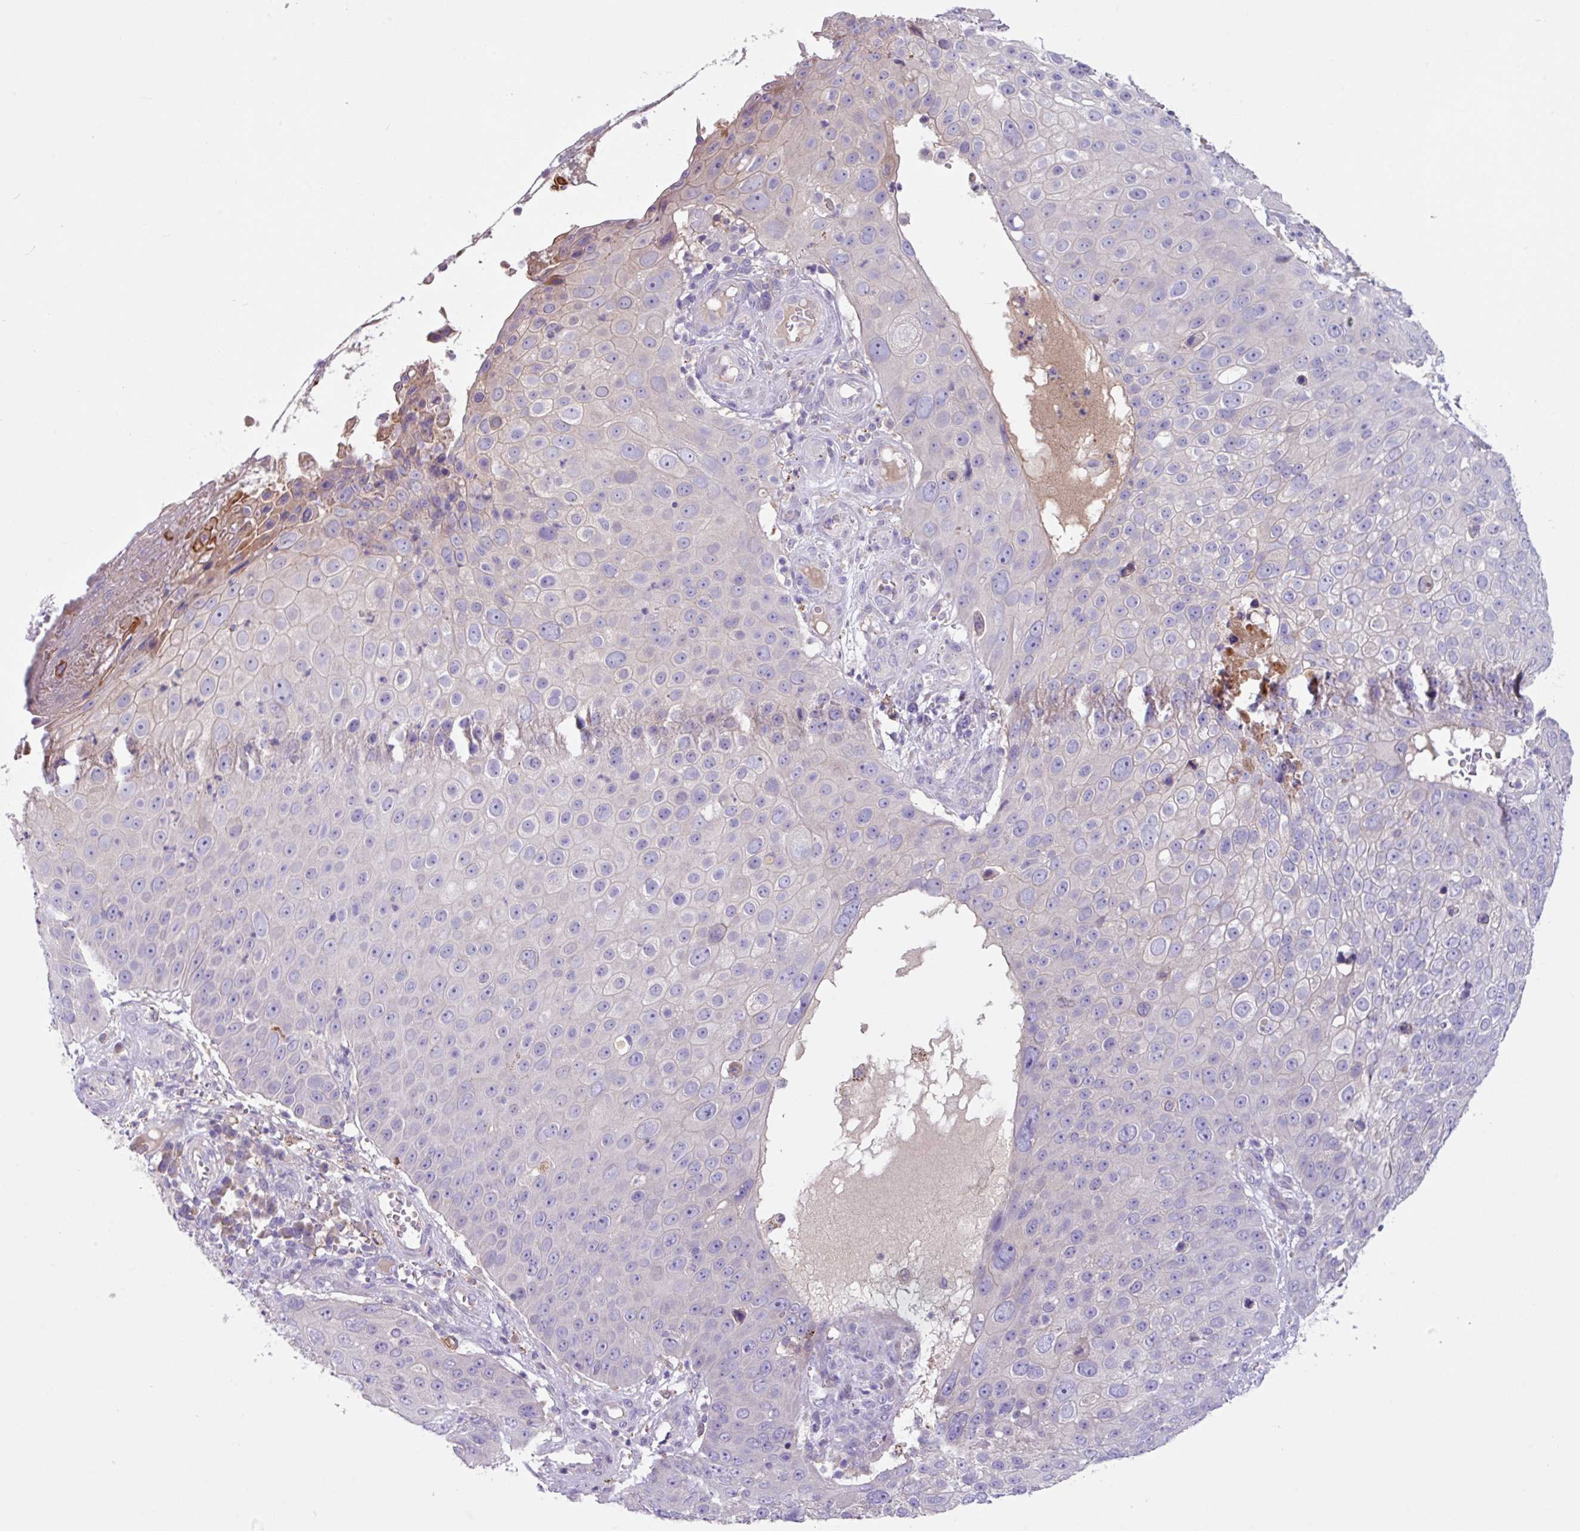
{"staining": {"intensity": "negative", "quantity": "none", "location": "none"}, "tissue": "skin cancer", "cell_type": "Tumor cells", "image_type": "cancer", "snomed": [{"axis": "morphology", "description": "Squamous cell carcinoma, NOS"}, {"axis": "topography", "description": "Skin"}], "caption": "Immunohistochemistry photomicrograph of human skin squamous cell carcinoma stained for a protein (brown), which demonstrates no staining in tumor cells. (Brightfield microscopy of DAB (3,3'-diaminobenzidine) immunohistochemistry (IHC) at high magnification).", "gene": "IQCJ", "patient": {"sex": "male", "age": 71}}